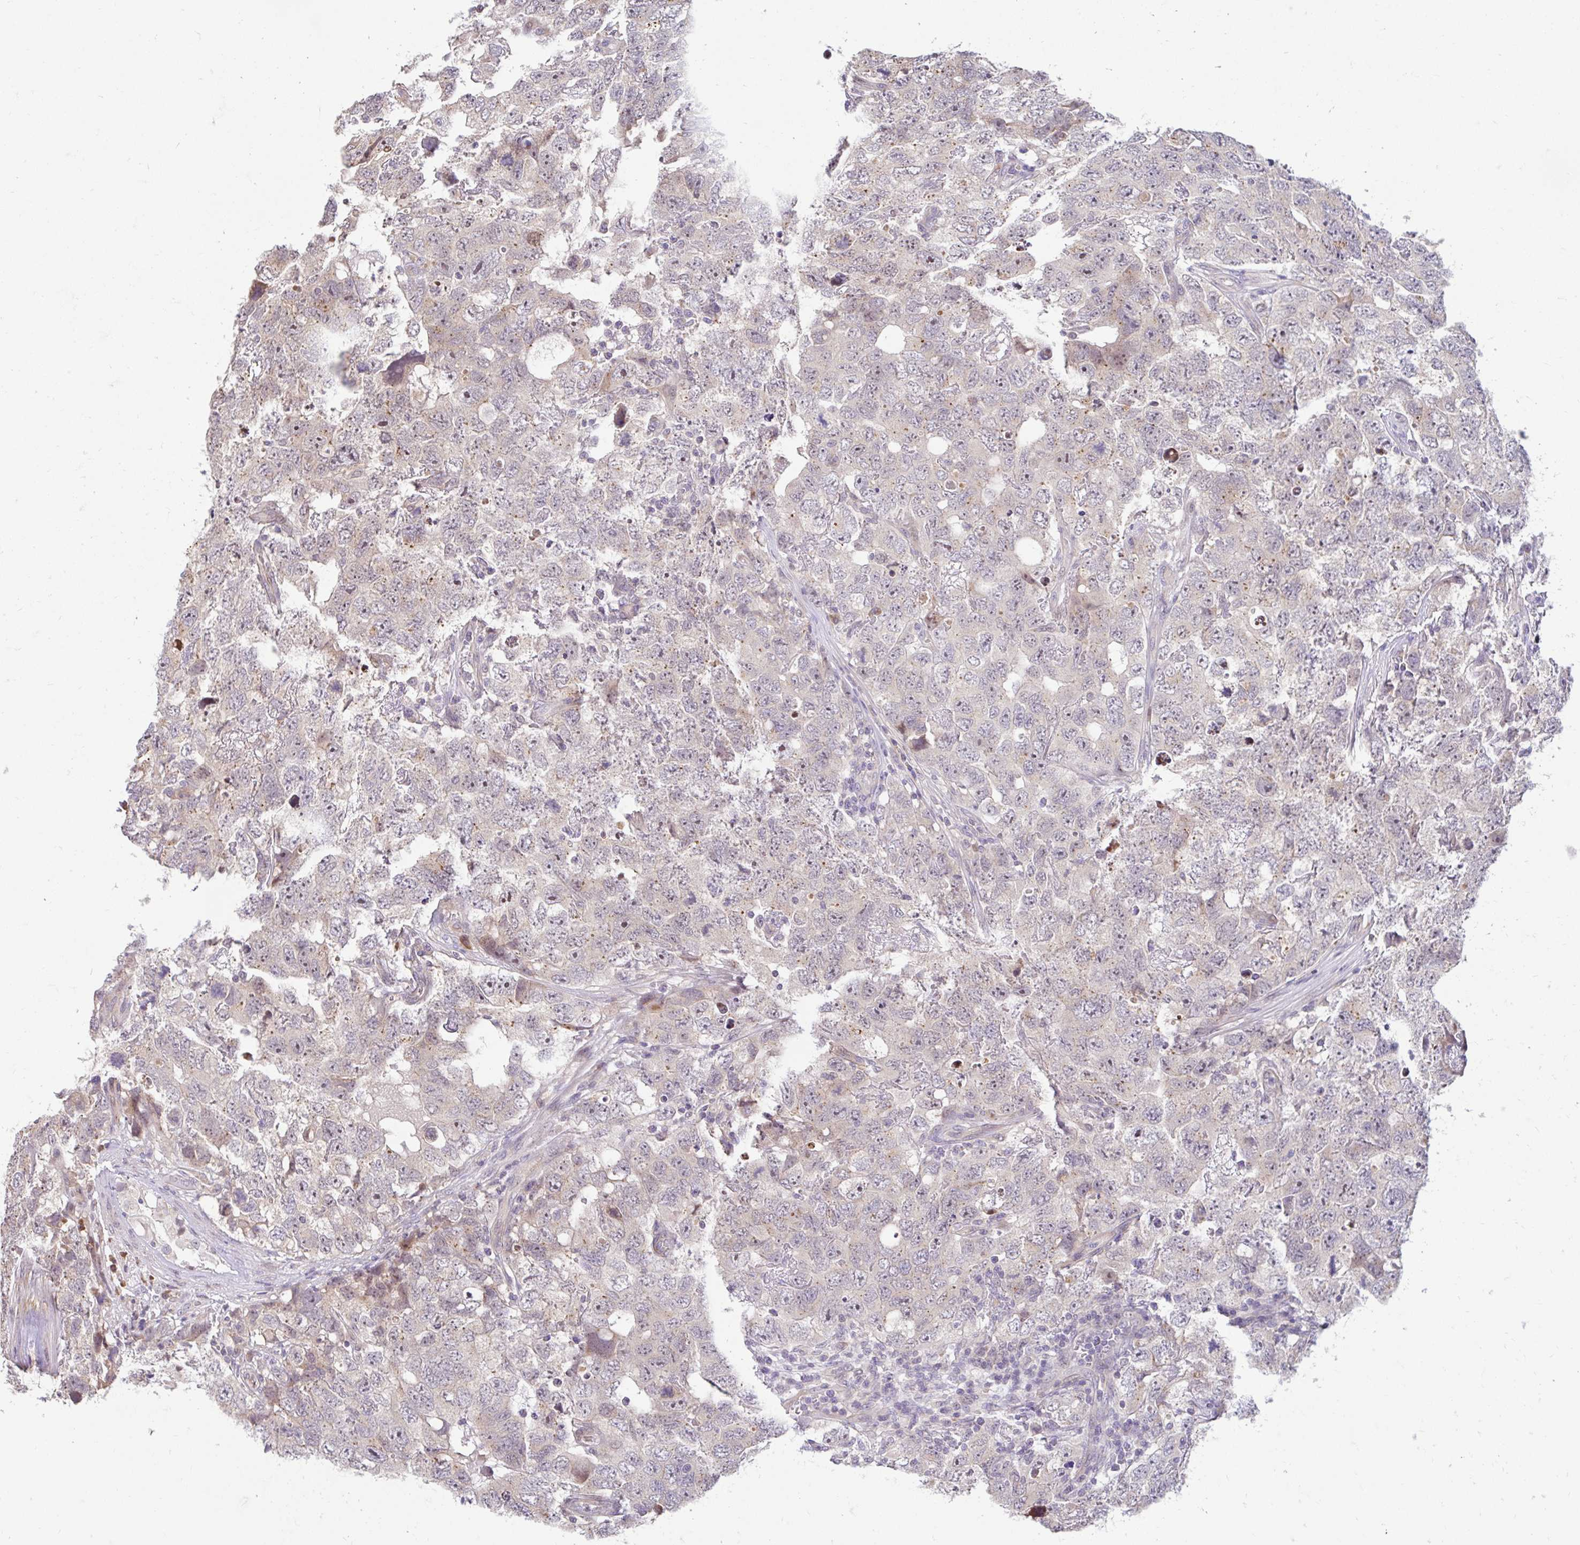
{"staining": {"intensity": "weak", "quantity": "<25%", "location": "cytoplasmic/membranous"}, "tissue": "testis cancer", "cell_type": "Tumor cells", "image_type": "cancer", "snomed": [{"axis": "morphology", "description": "Carcinoma, Embryonal, NOS"}, {"axis": "topography", "description": "Testis"}], "caption": "This micrograph is of embryonal carcinoma (testis) stained with immunohistochemistry to label a protein in brown with the nuclei are counter-stained blue. There is no positivity in tumor cells. (DAB (3,3'-diaminobenzidine) immunohistochemistry with hematoxylin counter stain).", "gene": "NT5C1B", "patient": {"sex": "male", "age": 22}}